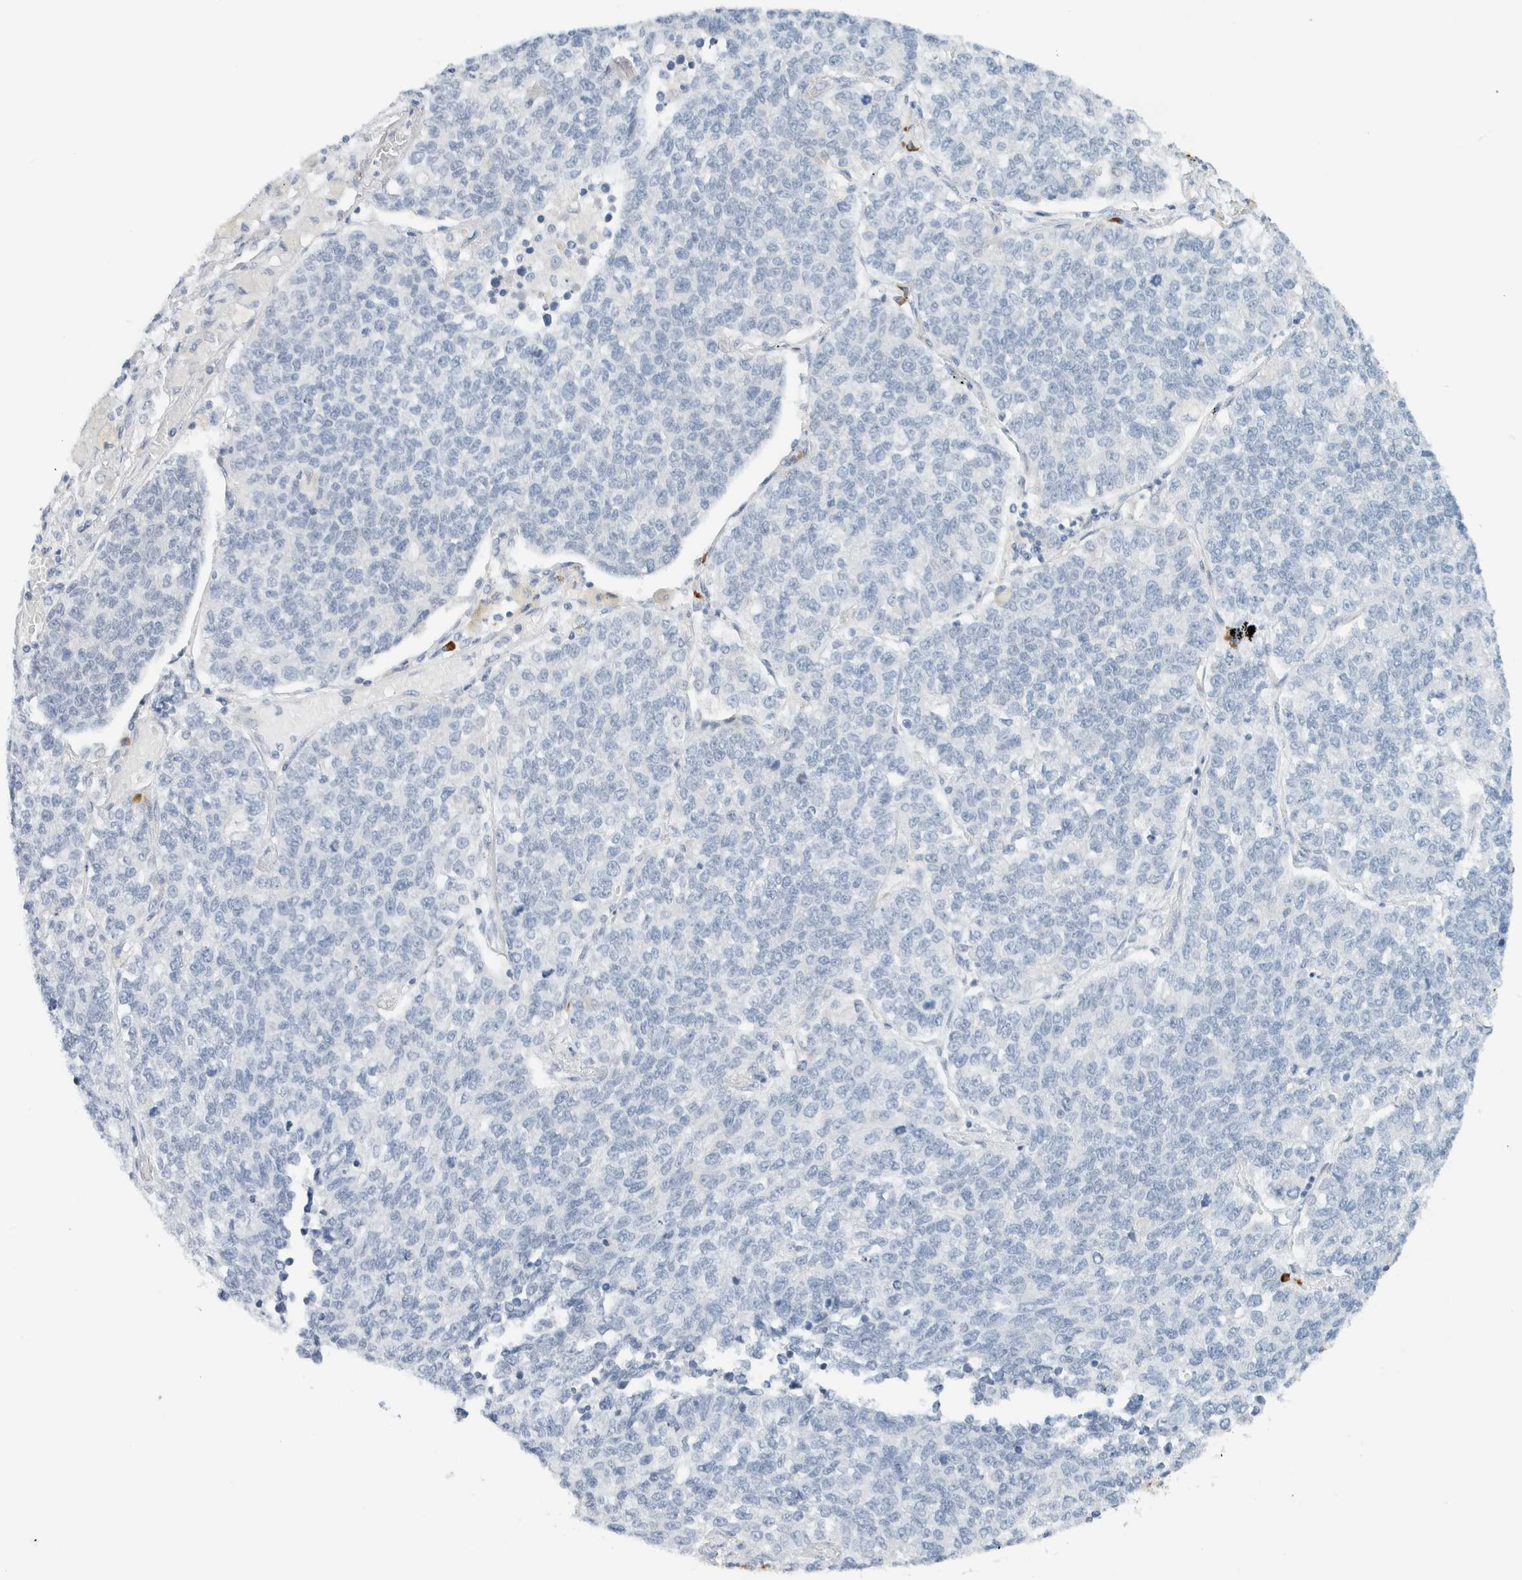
{"staining": {"intensity": "negative", "quantity": "none", "location": "none"}, "tissue": "lung cancer", "cell_type": "Tumor cells", "image_type": "cancer", "snomed": [{"axis": "morphology", "description": "Adenocarcinoma, NOS"}, {"axis": "topography", "description": "Lung"}], "caption": "Lung cancer was stained to show a protein in brown. There is no significant positivity in tumor cells.", "gene": "ARHGAP27", "patient": {"sex": "male", "age": 49}}